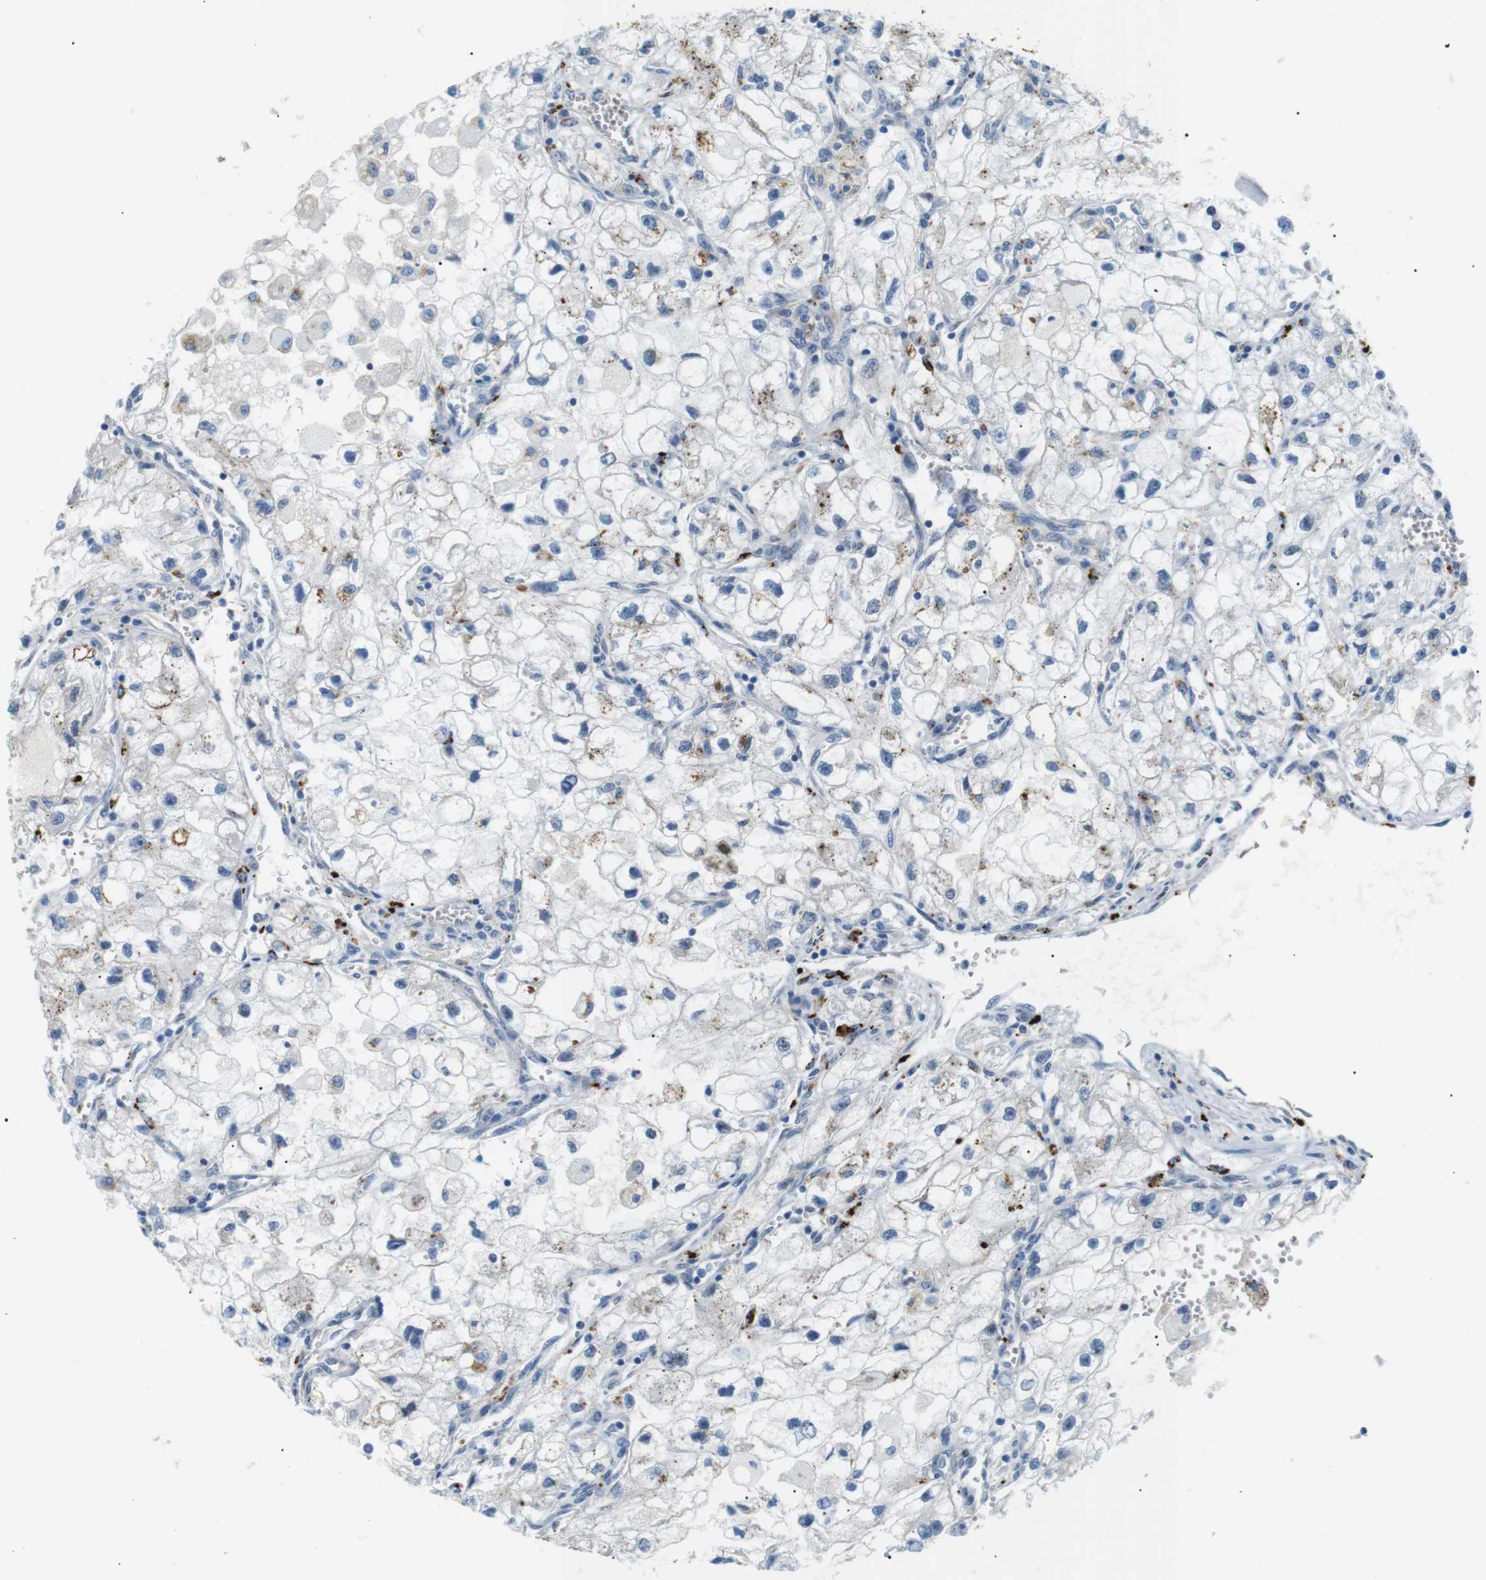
{"staining": {"intensity": "weak", "quantity": "<25%", "location": "cytoplasmic/membranous"}, "tissue": "renal cancer", "cell_type": "Tumor cells", "image_type": "cancer", "snomed": [{"axis": "morphology", "description": "Adenocarcinoma, NOS"}, {"axis": "topography", "description": "Kidney"}], "caption": "High power microscopy image of an immunohistochemistry image of renal cancer, revealing no significant positivity in tumor cells. (Brightfield microscopy of DAB (3,3'-diaminobenzidine) IHC at high magnification).", "gene": "B4GALNT2", "patient": {"sex": "female", "age": 70}}